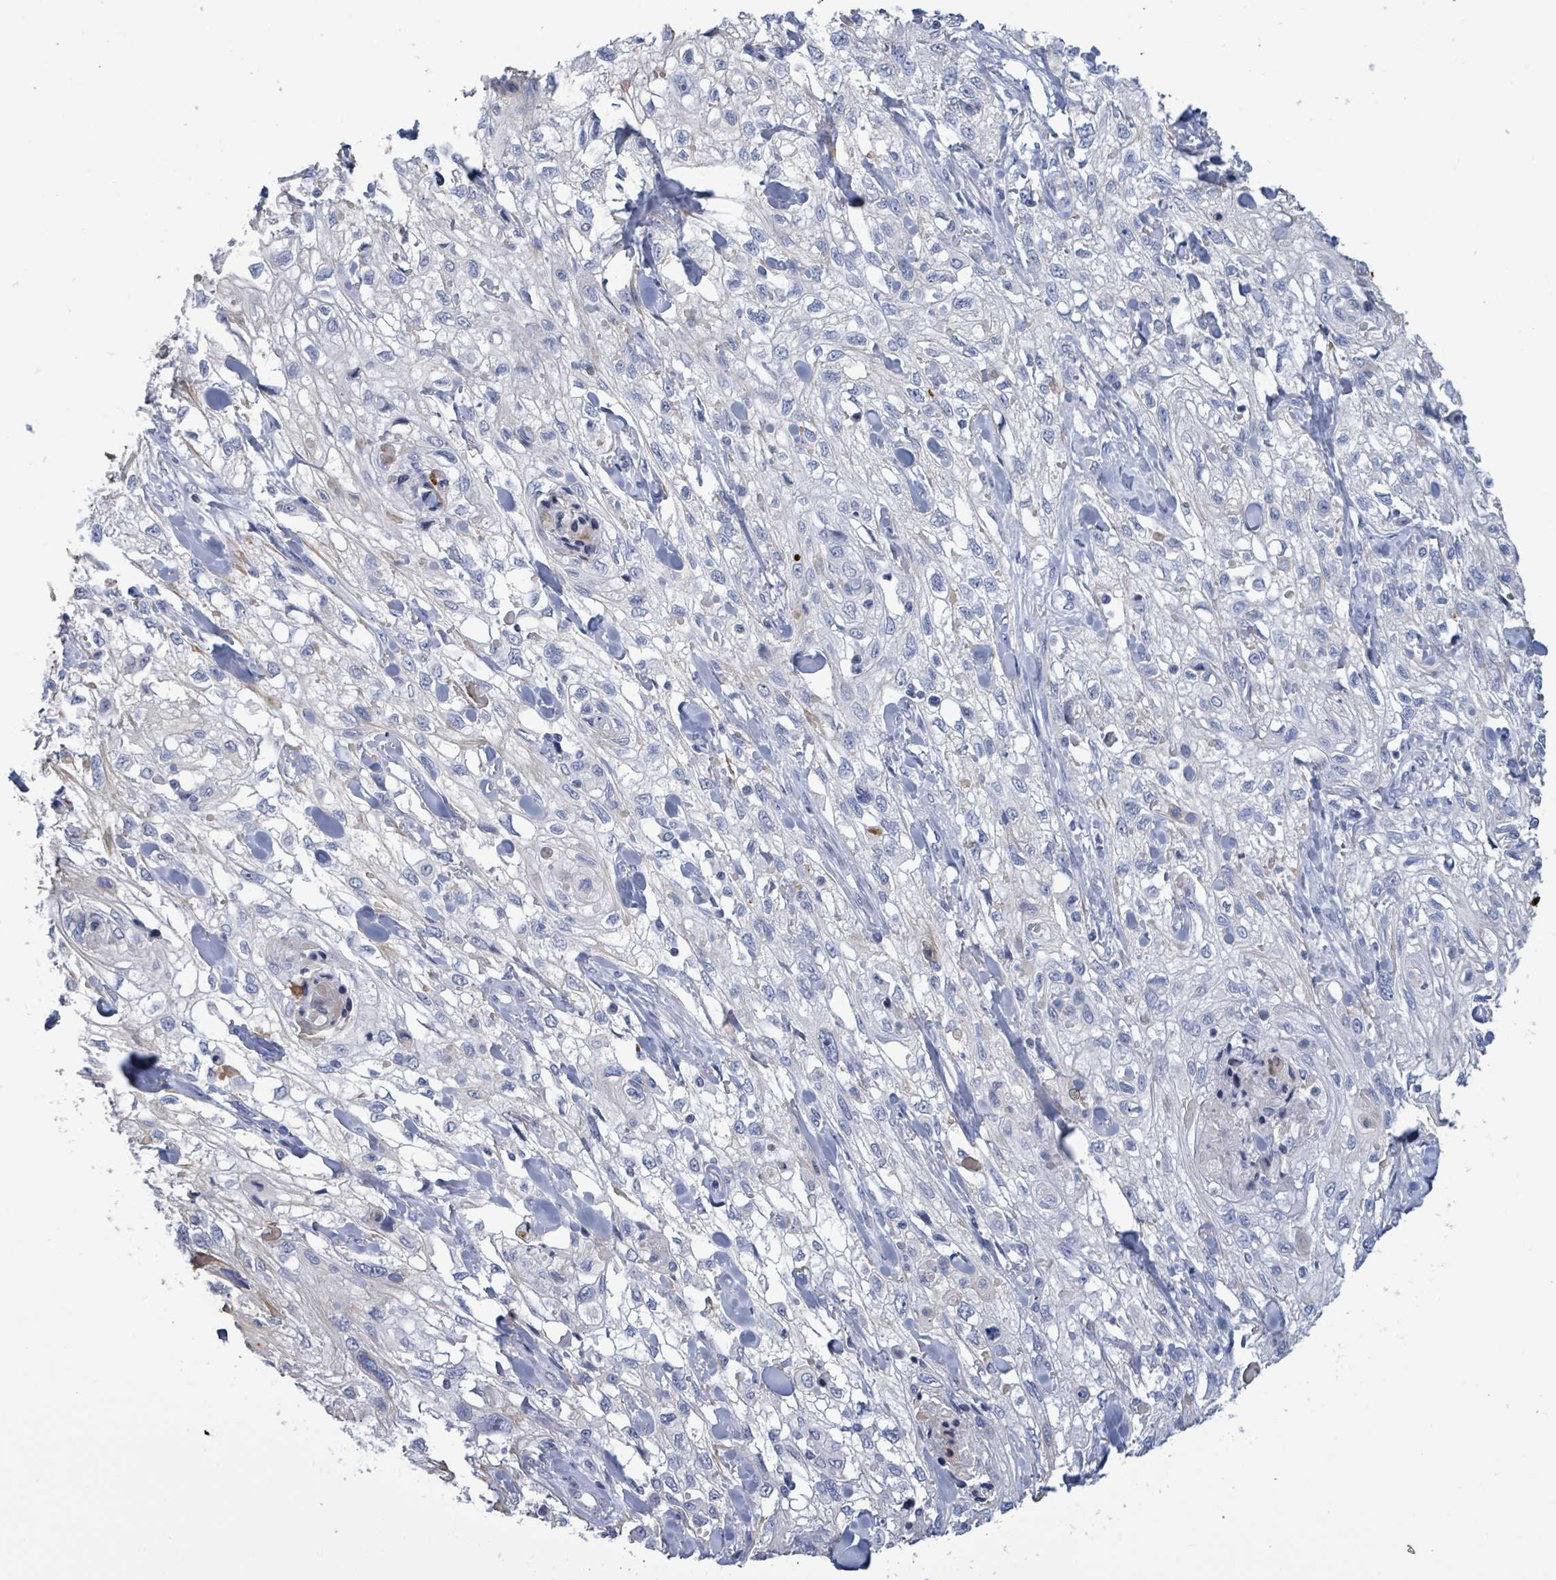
{"staining": {"intensity": "negative", "quantity": "none", "location": "none"}, "tissue": "skin cancer", "cell_type": "Tumor cells", "image_type": "cancer", "snomed": [{"axis": "morphology", "description": "Squamous cell carcinoma, NOS"}, {"axis": "topography", "description": "Skin"}, {"axis": "topography", "description": "Vulva"}], "caption": "Micrograph shows no protein expression in tumor cells of skin cancer (squamous cell carcinoma) tissue. (Immunohistochemistry, brightfield microscopy, high magnification).", "gene": "NTN3", "patient": {"sex": "female", "age": 86}}